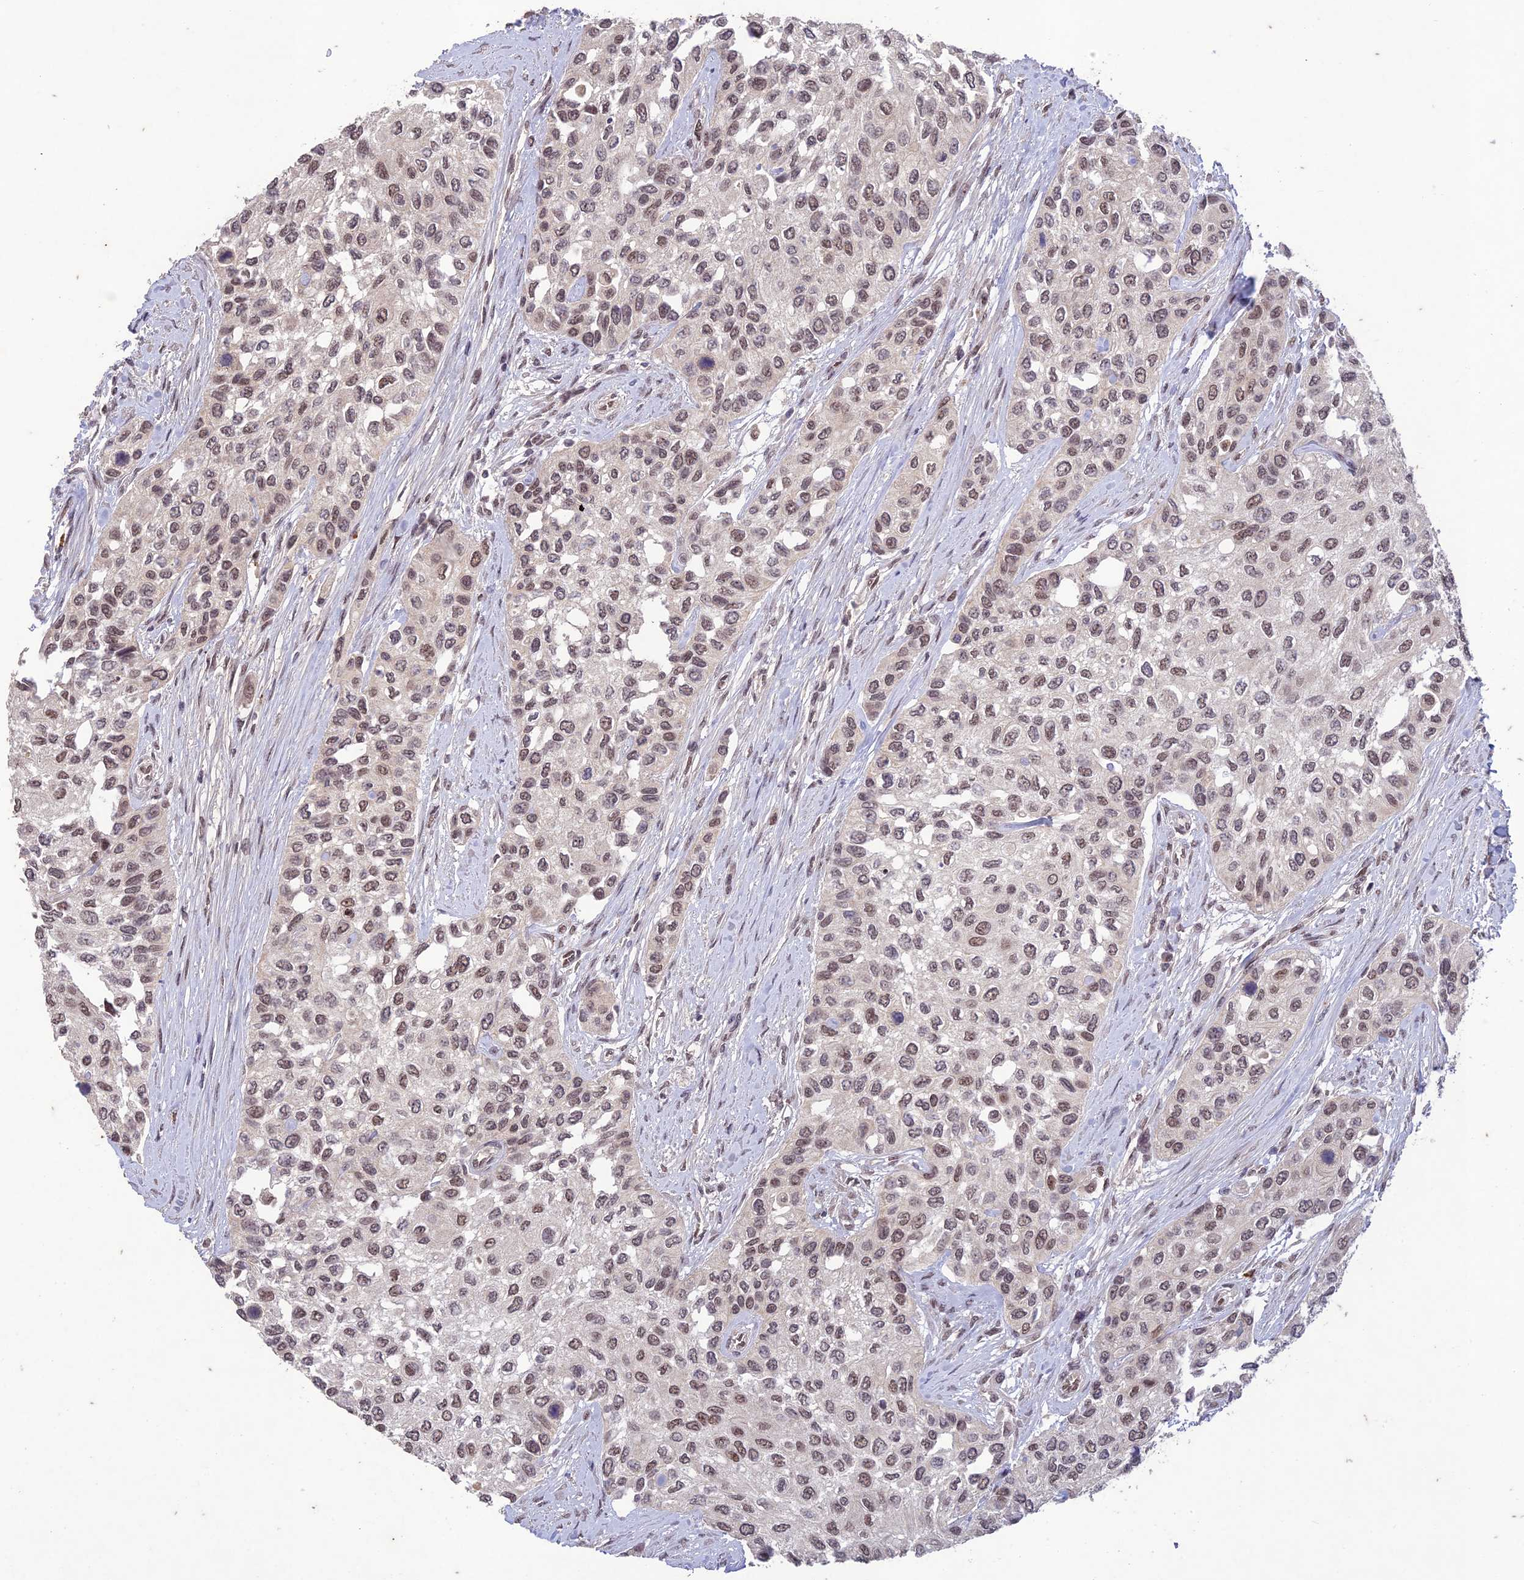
{"staining": {"intensity": "moderate", "quantity": ">75%", "location": "nuclear"}, "tissue": "urothelial cancer", "cell_type": "Tumor cells", "image_type": "cancer", "snomed": [{"axis": "morphology", "description": "Normal tissue, NOS"}, {"axis": "morphology", "description": "Urothelial carcinoma, High grade"}, {"axis": "topography", "description": "Vascular tissue"}, {"axis": "topography", "description": "Urinary bladder"}], "caption": "Moderate nuclear protein expression is present in about >75% of tumor cells in urothelial cancer.", "gene": "POP4", "patient": {"sex": "female", "age": 56}}